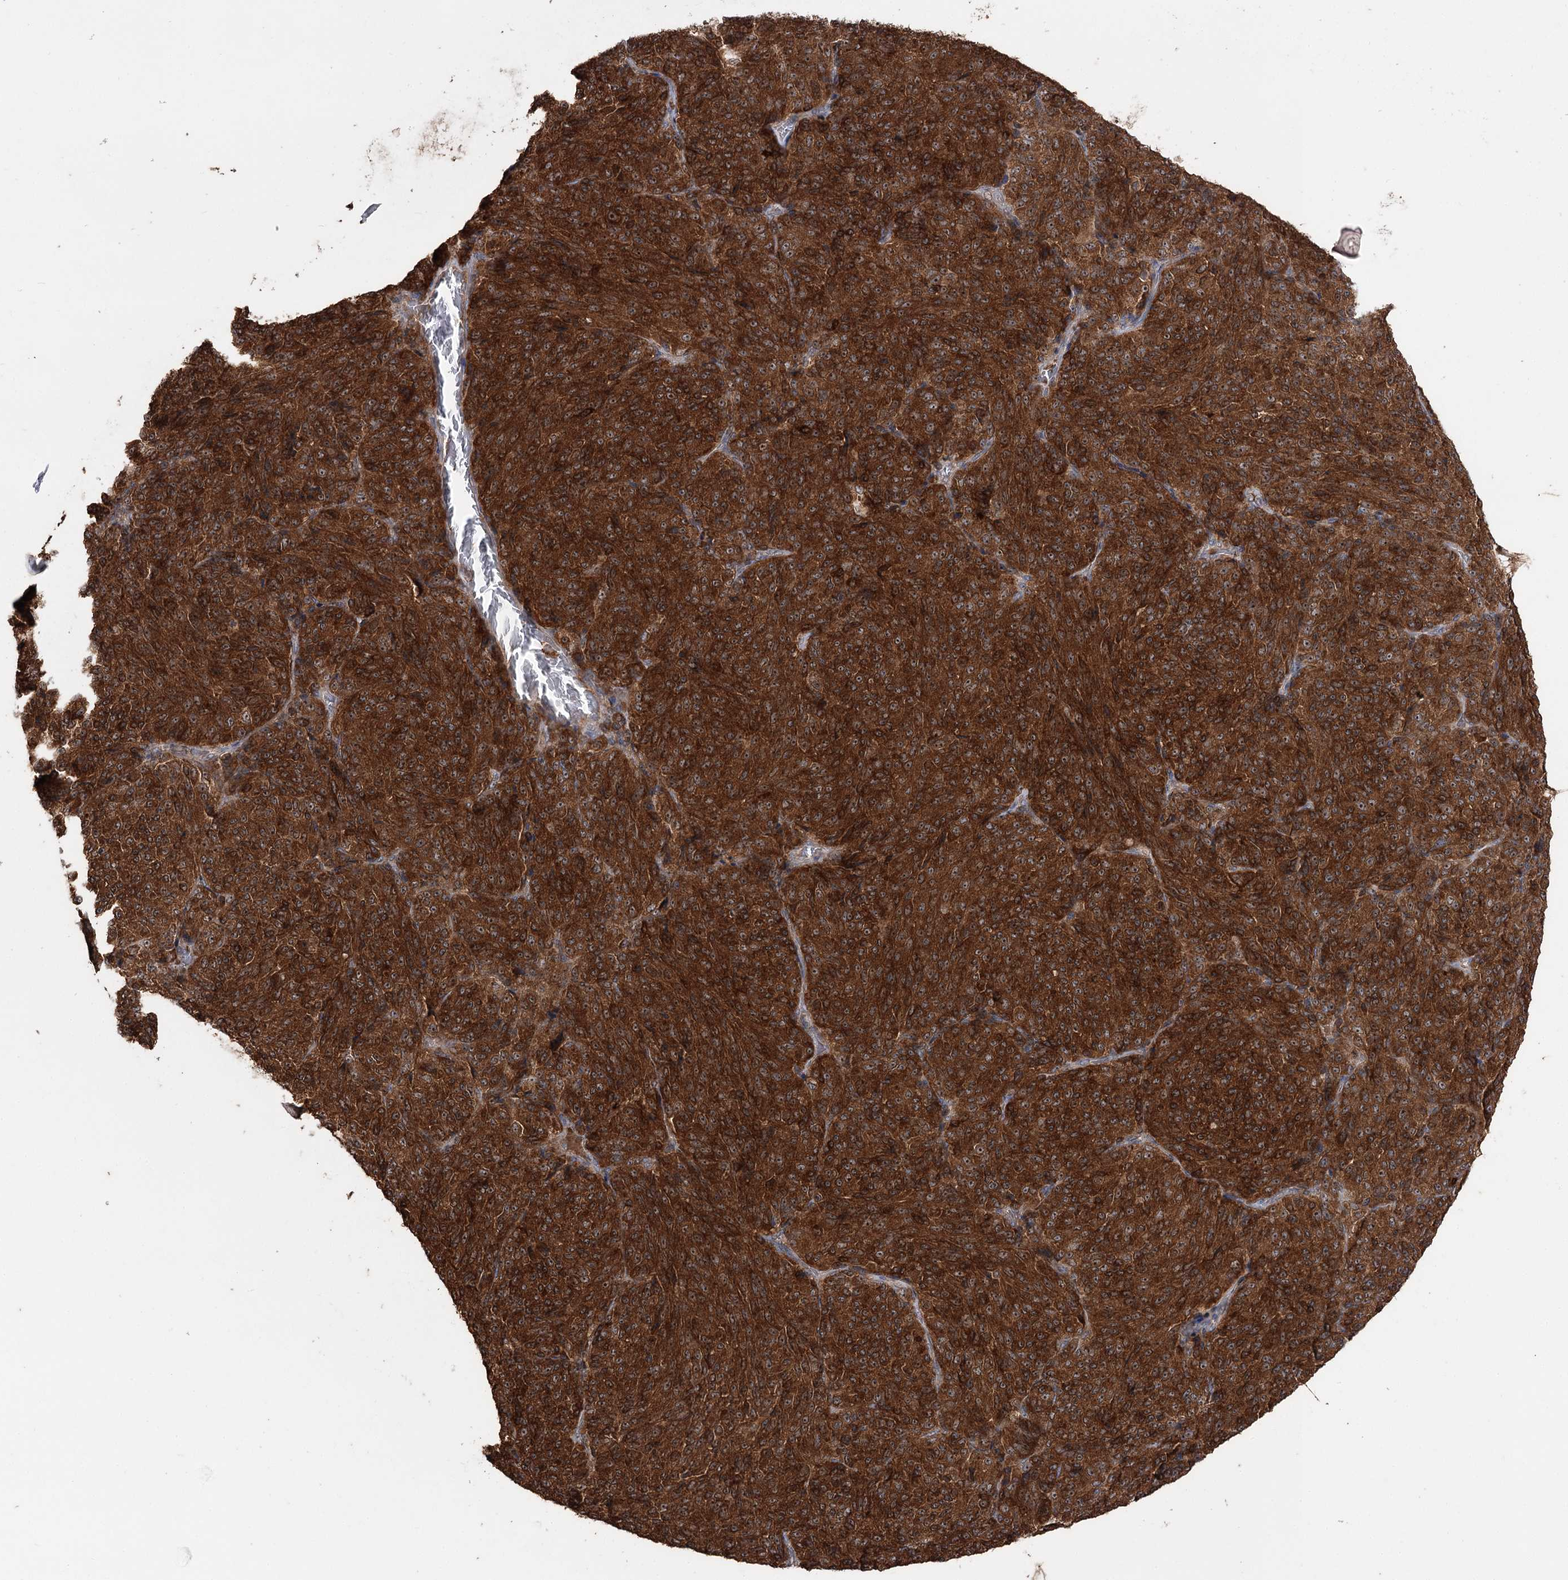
{"staining": {"intensity": "strong", "quantity": ">75%", "location": "cytoplasmic/membranous,nuclear"}, "tissue": "melanoma", "cell_type": "Tumor cells", "image_type": "cancer", "snomed": [{"axis": "morphology", "description": "Malignant melanoma, Metastatic site"}, {"axis": "topography", "description": "Brain"}], "caption": "Human malignant melanoma (metastatic site) stained with a brown dye reveals strong cytoplasmic/membranous and nuclear positive staining in about >75% of tumor cells.", "gene": "FAM53B", "patient": {"sex": "female", "age": 56}}